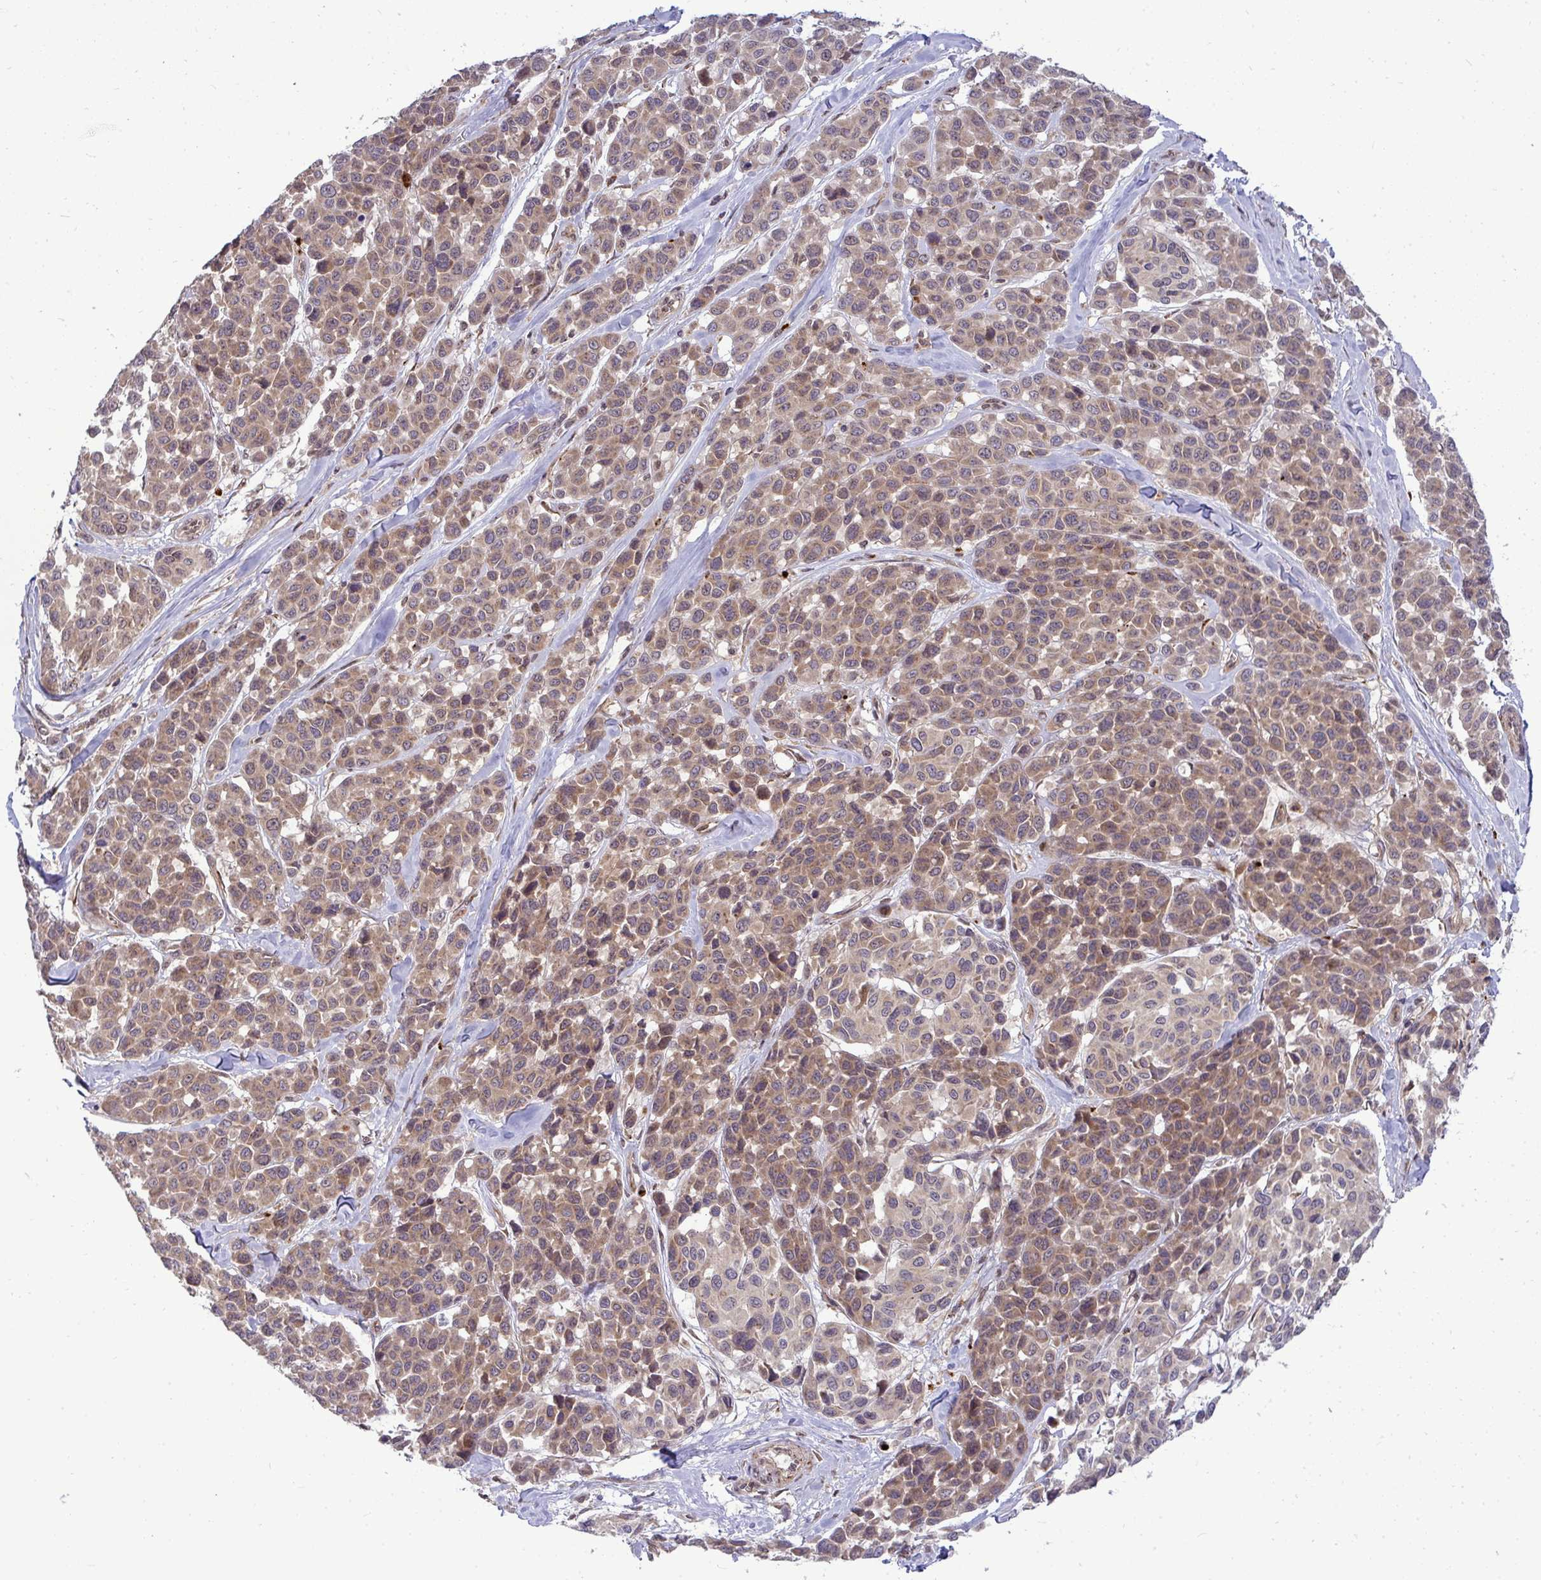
{"staining": {"intensity": "weak", "quantity": ">75%", "location": "cytoplasmic/membranous"}, "tissue": "melanoma", "cell_type": "Tumor cells", "image_type": "cancer", "snomed": [{"axis": "morphology", "description": "Malignant melanoma, NOS"}, {"axis": "topography", "description": "Skin"}], "caption": "Immunohistochemistry (IHC) of human melanoma reveals low levels of weak cytoplasmic/membranous expression in about >75% of tumor cells.", "gene": "TRIM44", "patient": {"sex": "female", "age": 66}}